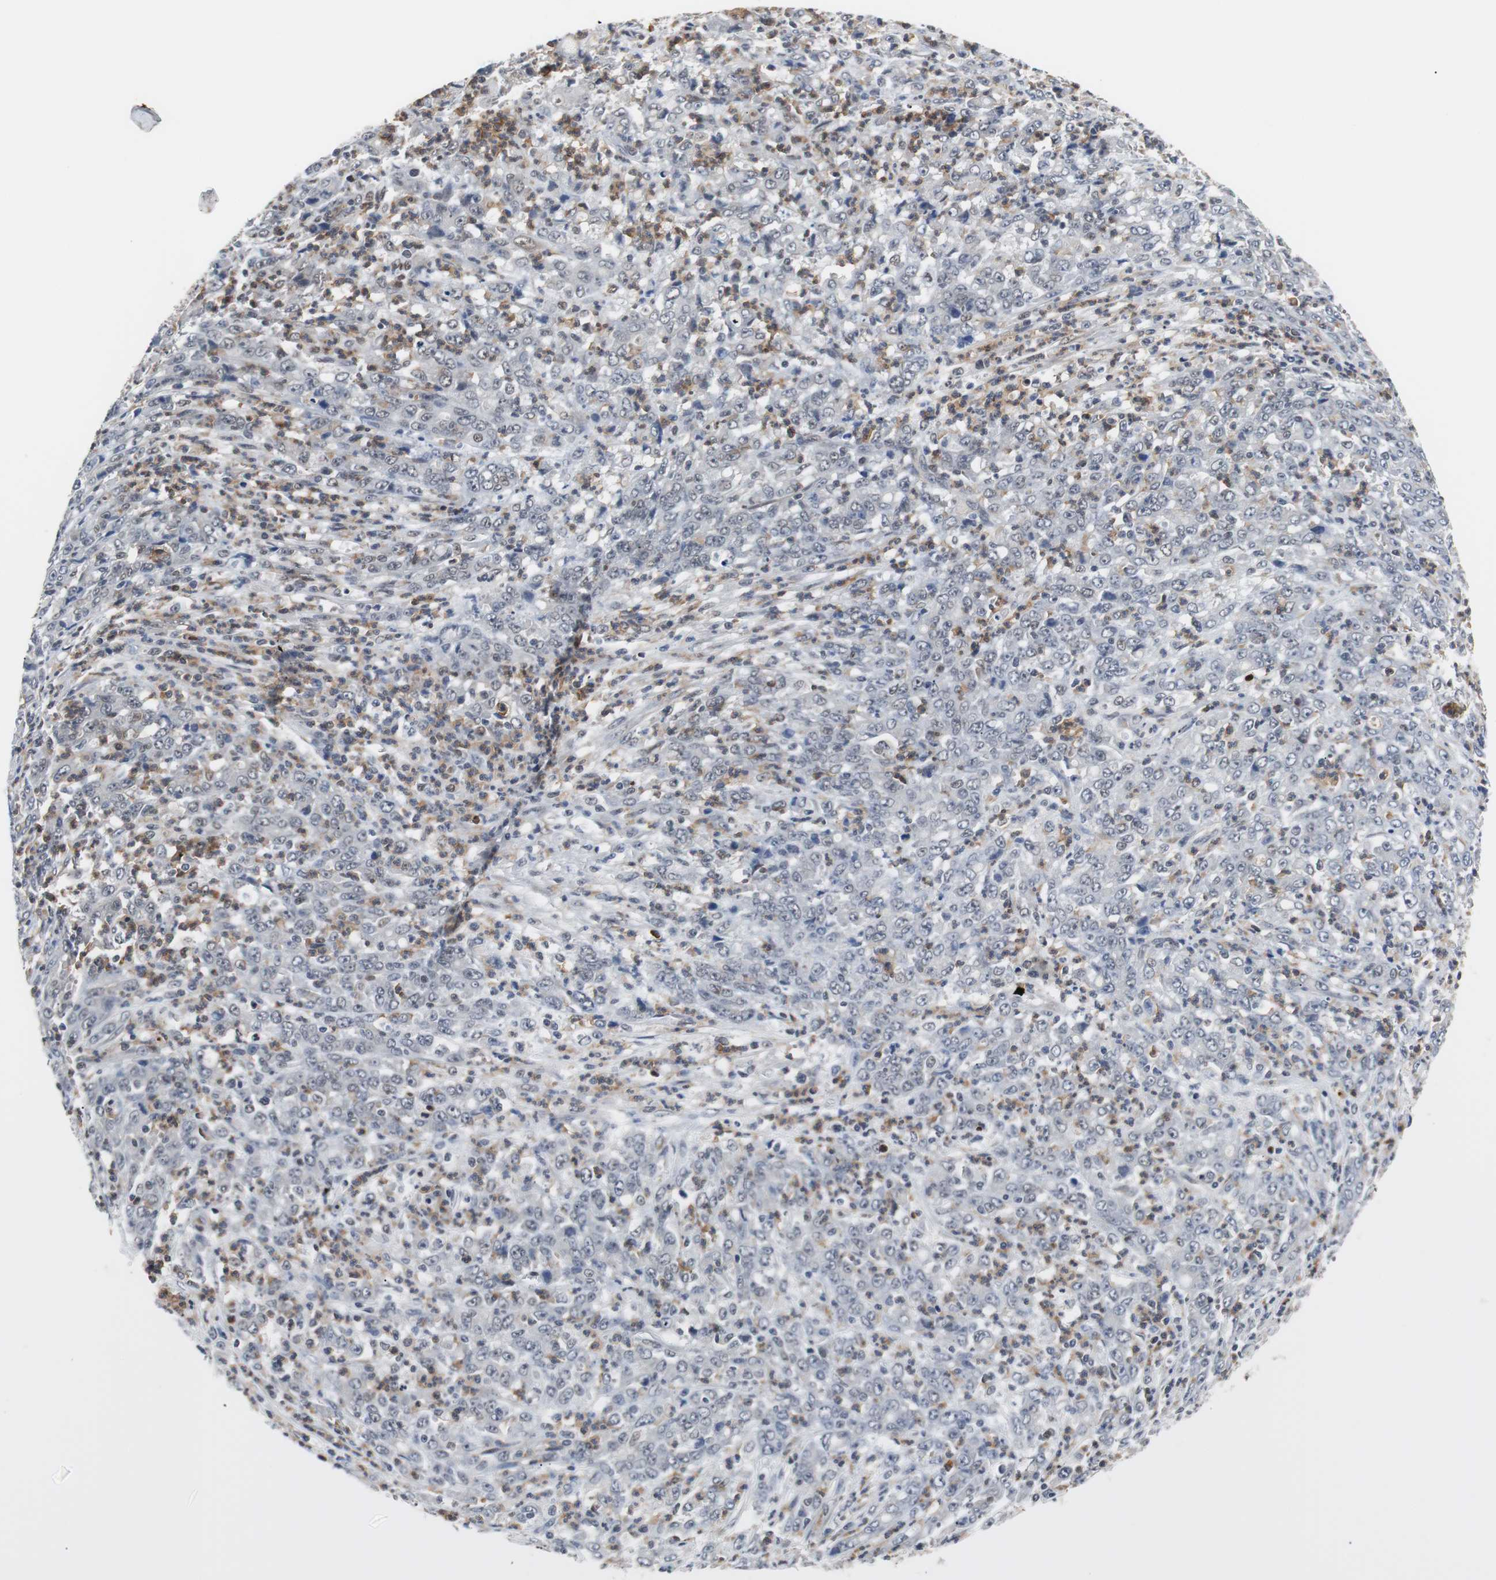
{"staining": {"intensity": "negative", "quantity": "none", "location": "none"}, "tissue": "stomach cancer", "cell_type": "Tumor cells", "image_type": "cancer", "snomed": [{"axis": "morphology", "description": "Adenocarcinoma, NOS"}, {"axis": "topography", "description": "Stomach, lower"}], "caption": "High power microscopy photomicrograph of an immunohistochemistry histopathology image of adenocarcinoma (stomach), revealing no significant staining in tumor cells.", "gene": "SIRT1", "patient": {"sex": "female", "age": 71}}